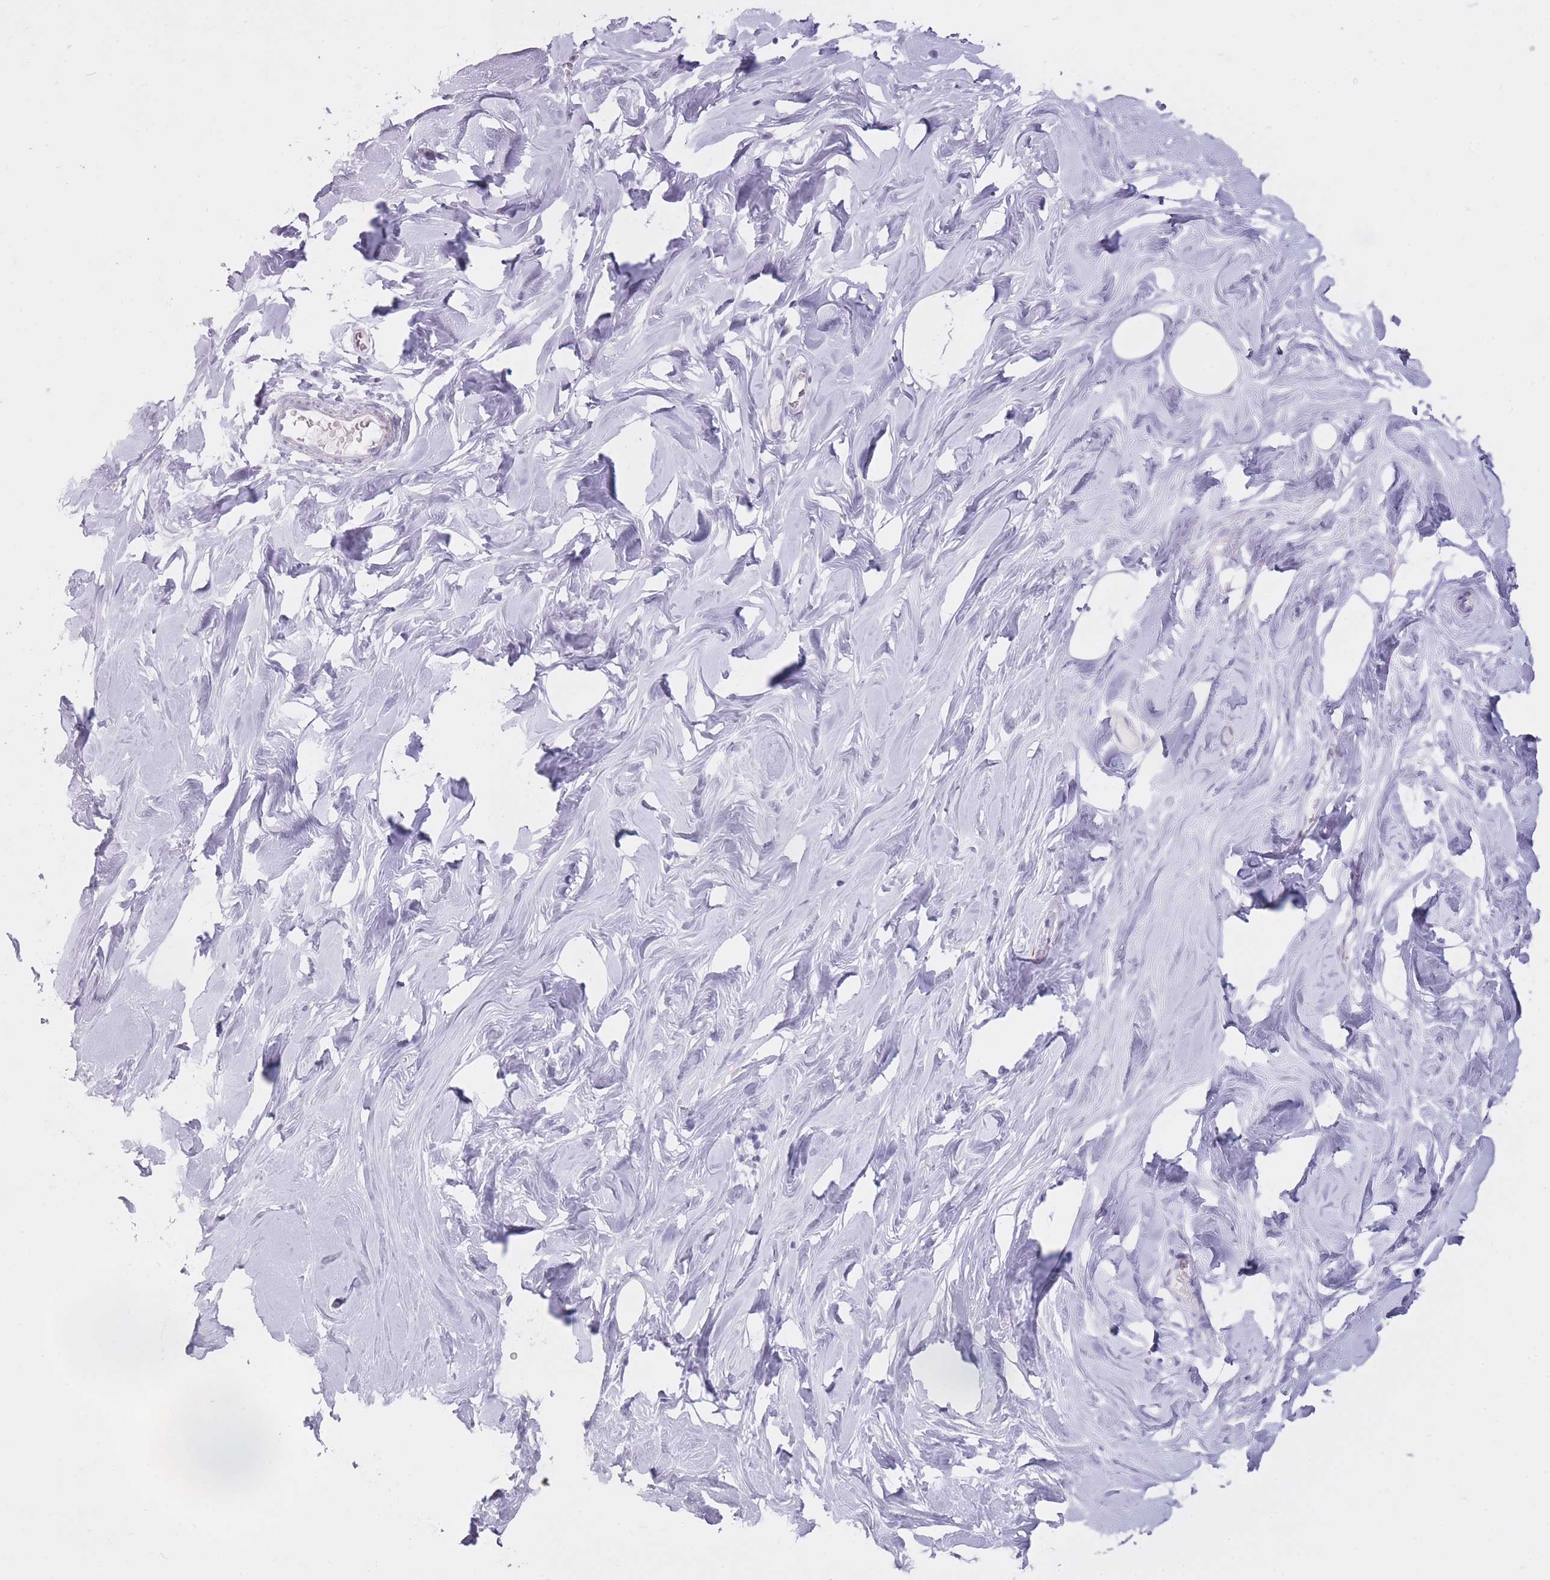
{"staining": {"intensity": "negative", "quantity": "none", "location": "none"}, "tissue": "breast", "cell_type": "Adipocytes", "image_type": "normal", "snomed": [{"axis": "morphology", "description": "Normal tissue, NOS"}, {"axis": "topography", "description": "Breast"}], "caption": "Normal breast was stained to show a protein in brown. There is no significant staining in adipocytes.", "gene": "GOLGA6A", "patient": {"sex": "female", "age": 27}}